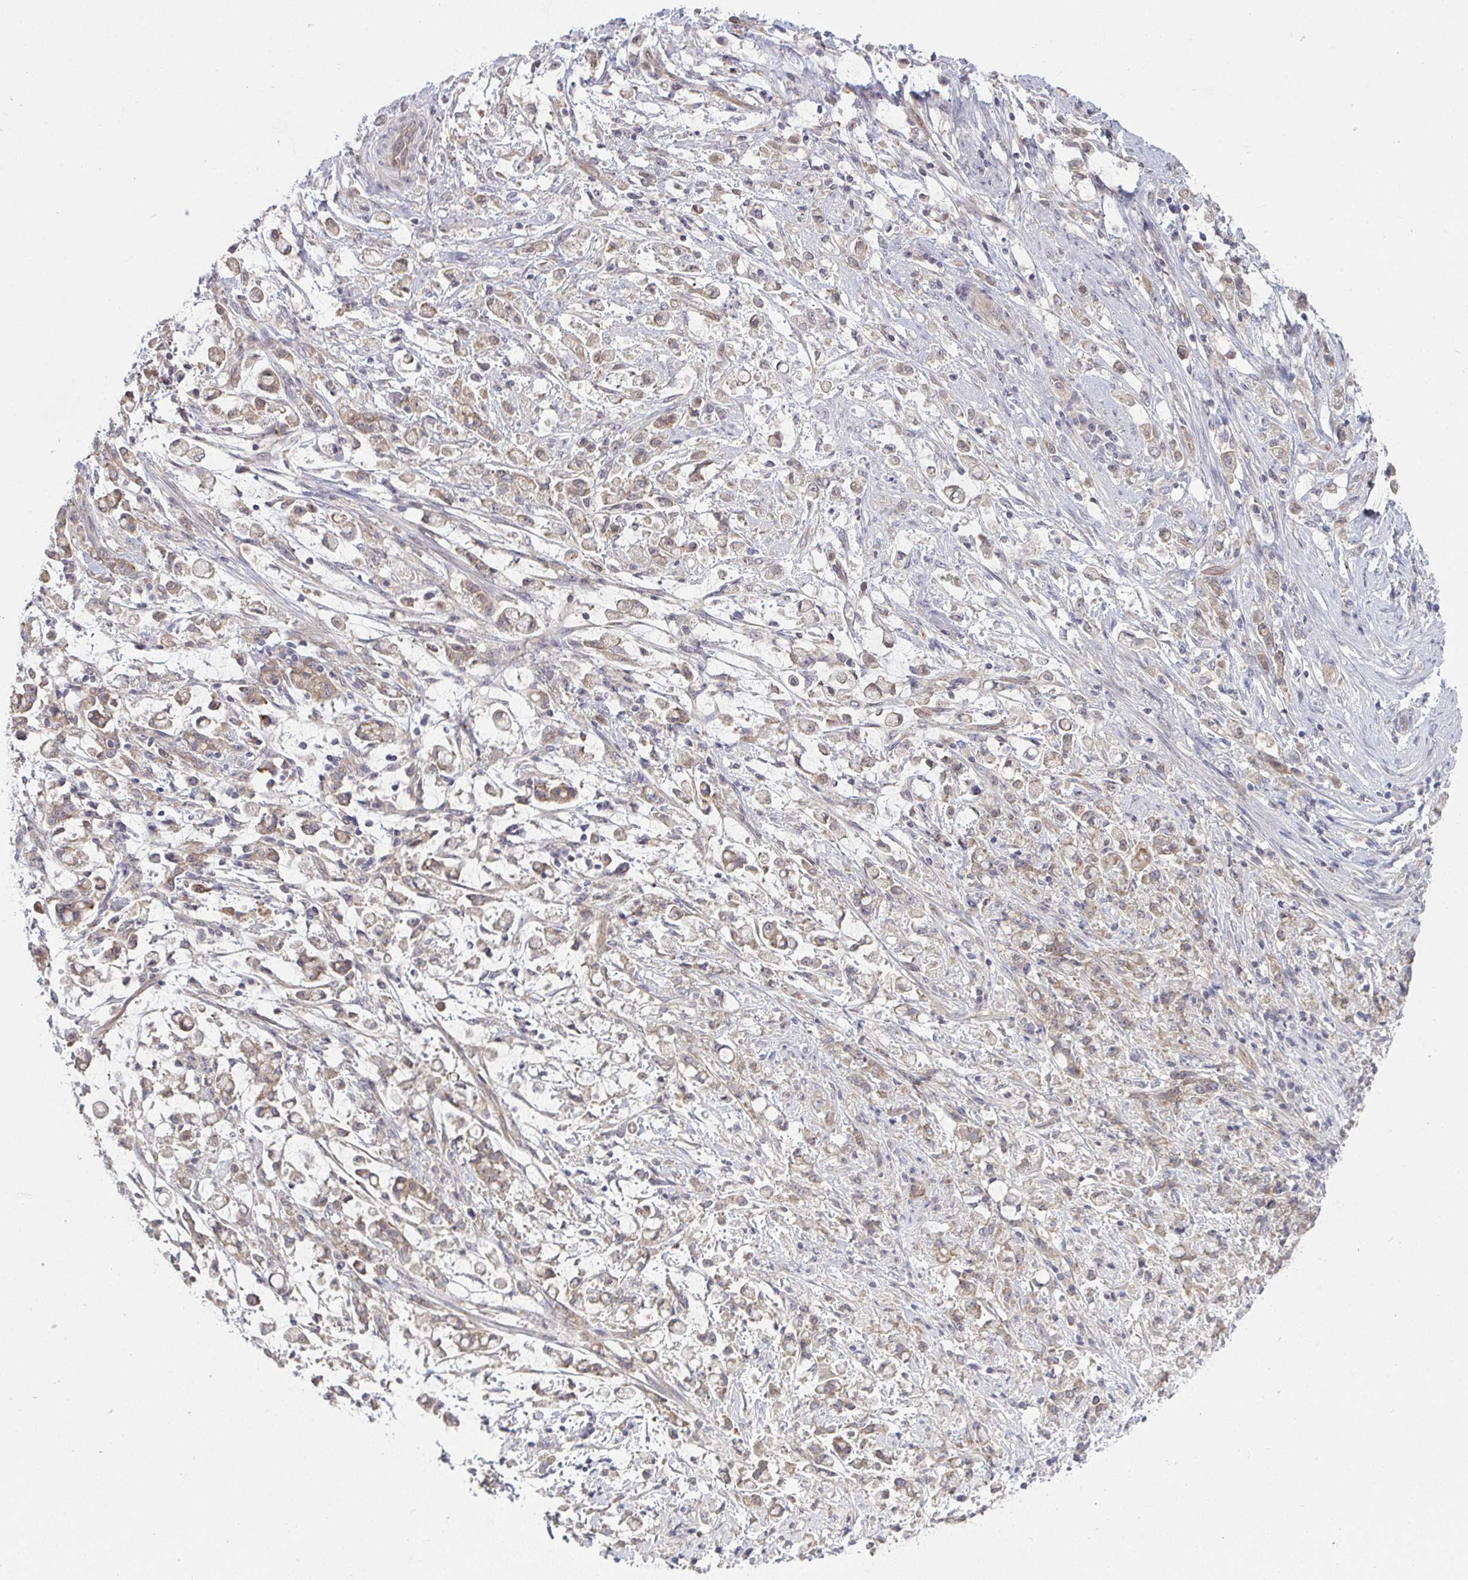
{"staining": {"intensity": "weak", "quantity": ">75%", "location": "cytoplasmic/membranous"}, "tissue": "stomach cancer", "cell_type": "Tumor cells", "image_type": "cancer", "snomed": [{"axis": "morphology", "description": "Adenocarcinoma, NOS"}, {"axis": "topography", "description": "Stomach"}], "caption": "The image demonstrates a brown stain indicating the presence of a protein in the cytoplasmic/membranous of tumor cells in stomach cancer.", "gene": "CASP9", "patient": {"sex": "female", "age": 60}}